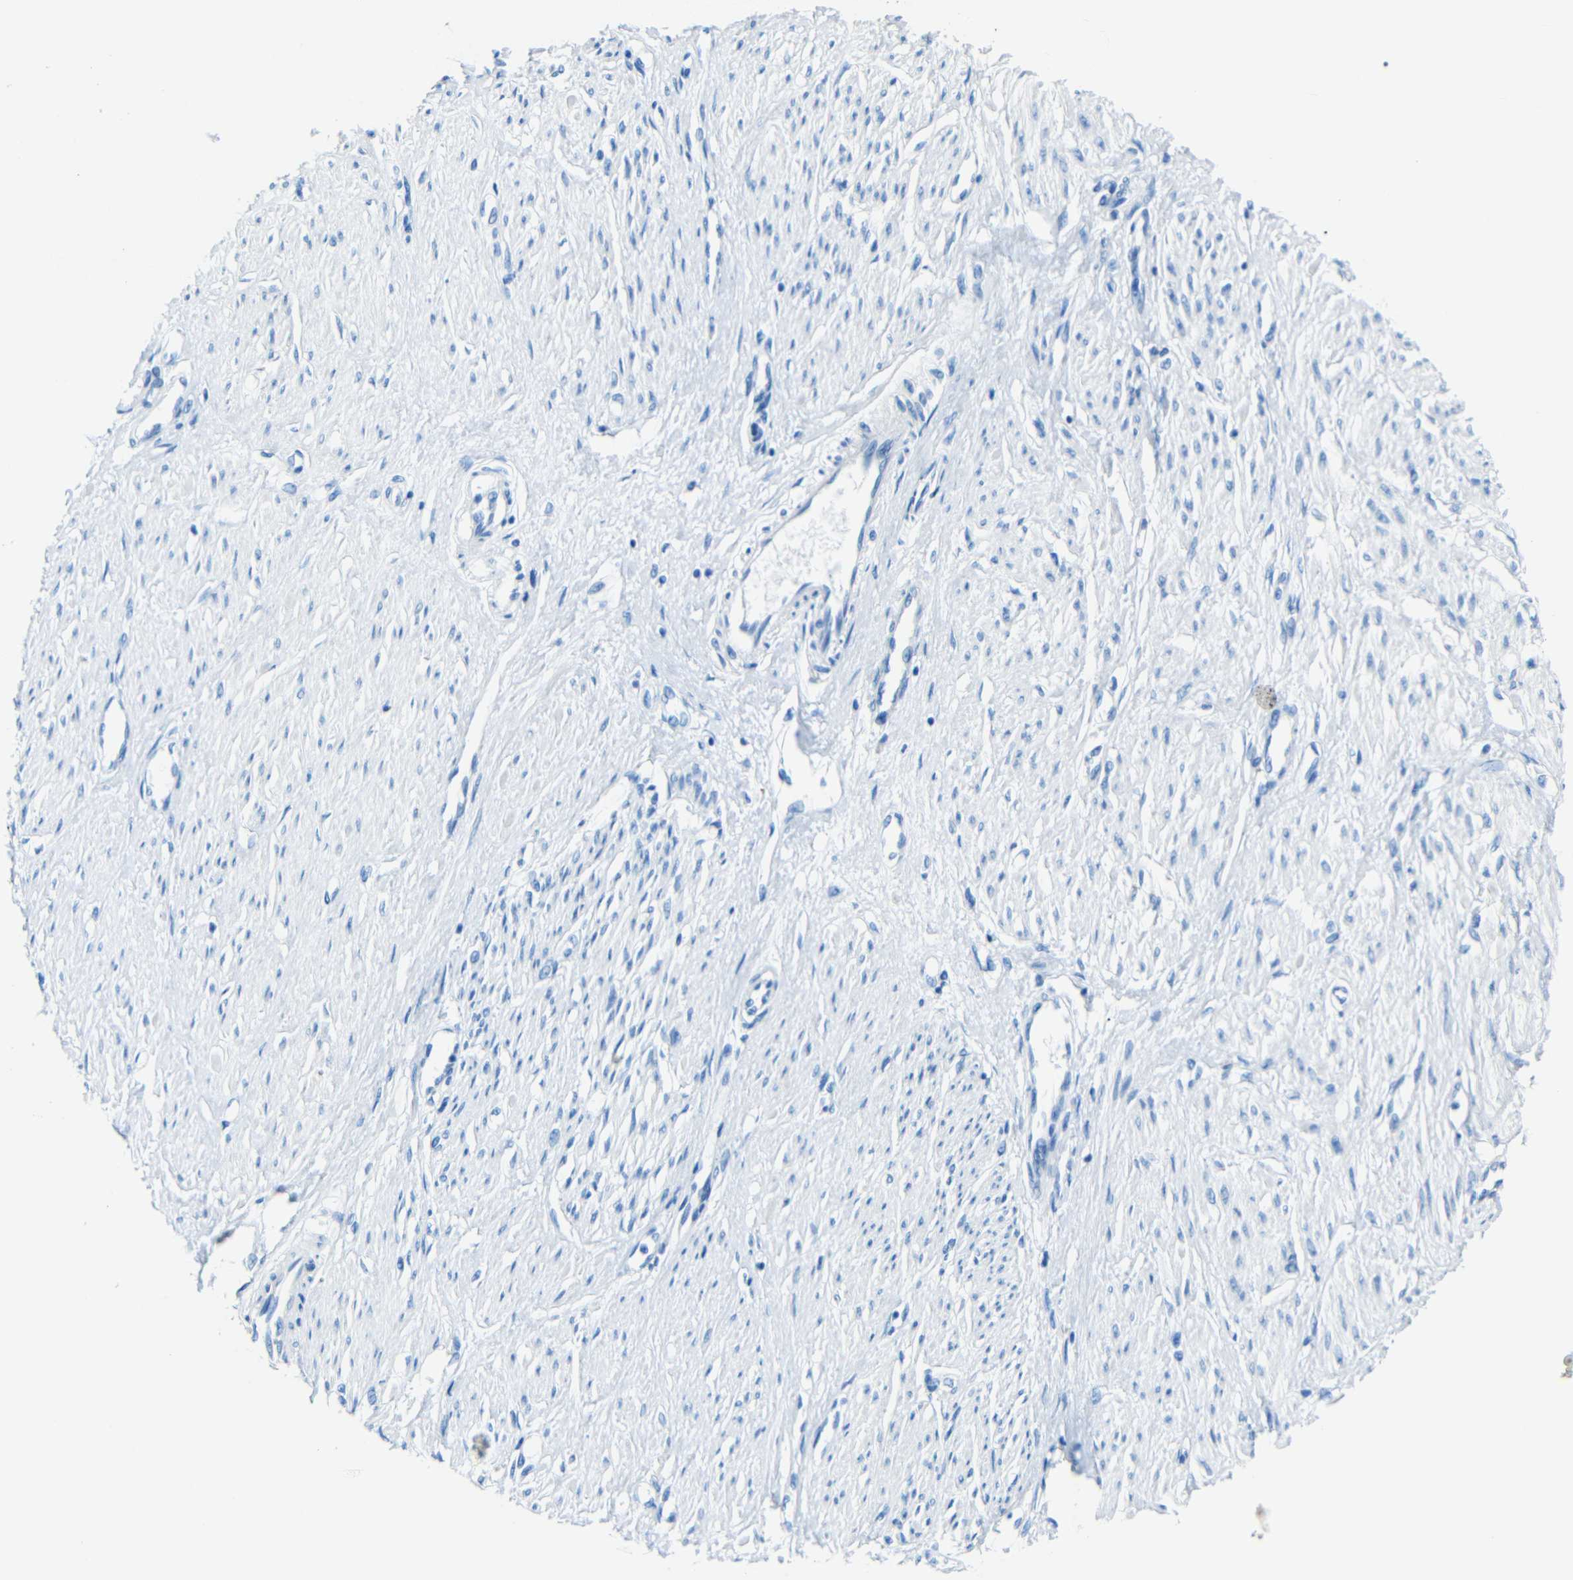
{"staining": {"intensity": "weak", "quantity": "<25%", "location": "cytoplasmic/membranous"}, "tissue": "smooth muscle", "cell_type": "Smooth muscle cells", "image_type": "normal", "snomed": [{"axis": "morphology", "description": "Normal tissue, NOS"}, {"axis": "topography", "description": "Smooth muscle"}, {"axis": "topography", "description": "Uterus"}], "caption": "This is an immunohistochemistry micrograph of unremarkable smooth muscle. There is no expression in smooth muscle cells.", "gene": "TUBB4B", "patient": {"sex": "female", "age": 39}}